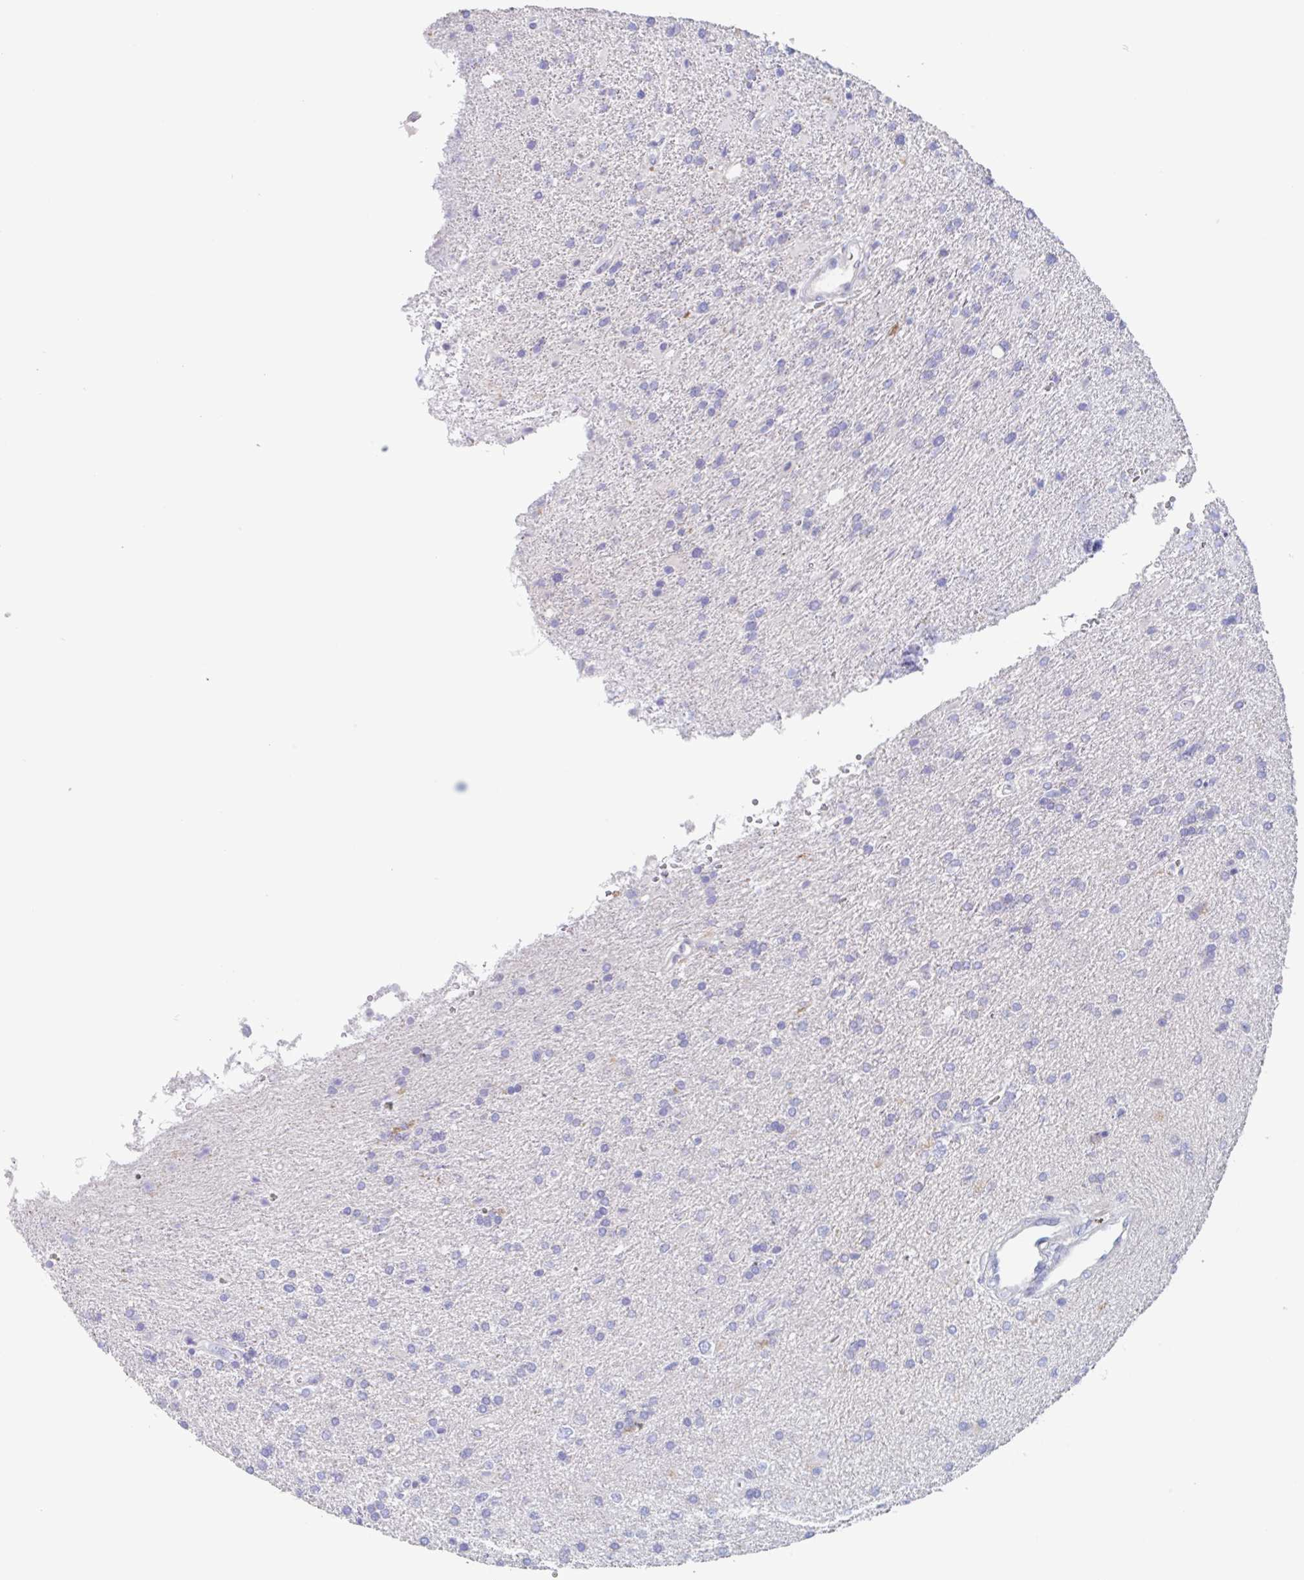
{"staining": {"intensity": "negative", "quantity": "none", "location": "none"}, "tissue": "glioma", "cell_type": "Tumor cells", "image_type": "cancer", "snomed": [{"axis": "morphology", "description": "Glioma, malignant, High grade"}, {"axis": "topography", "description": "Brain"}], "caption": "A photomicrograph of human glioma is negative for staining in tumor cells.", "gene": "NOXRED1", "patient": {"sex": "male", "age": 56}}